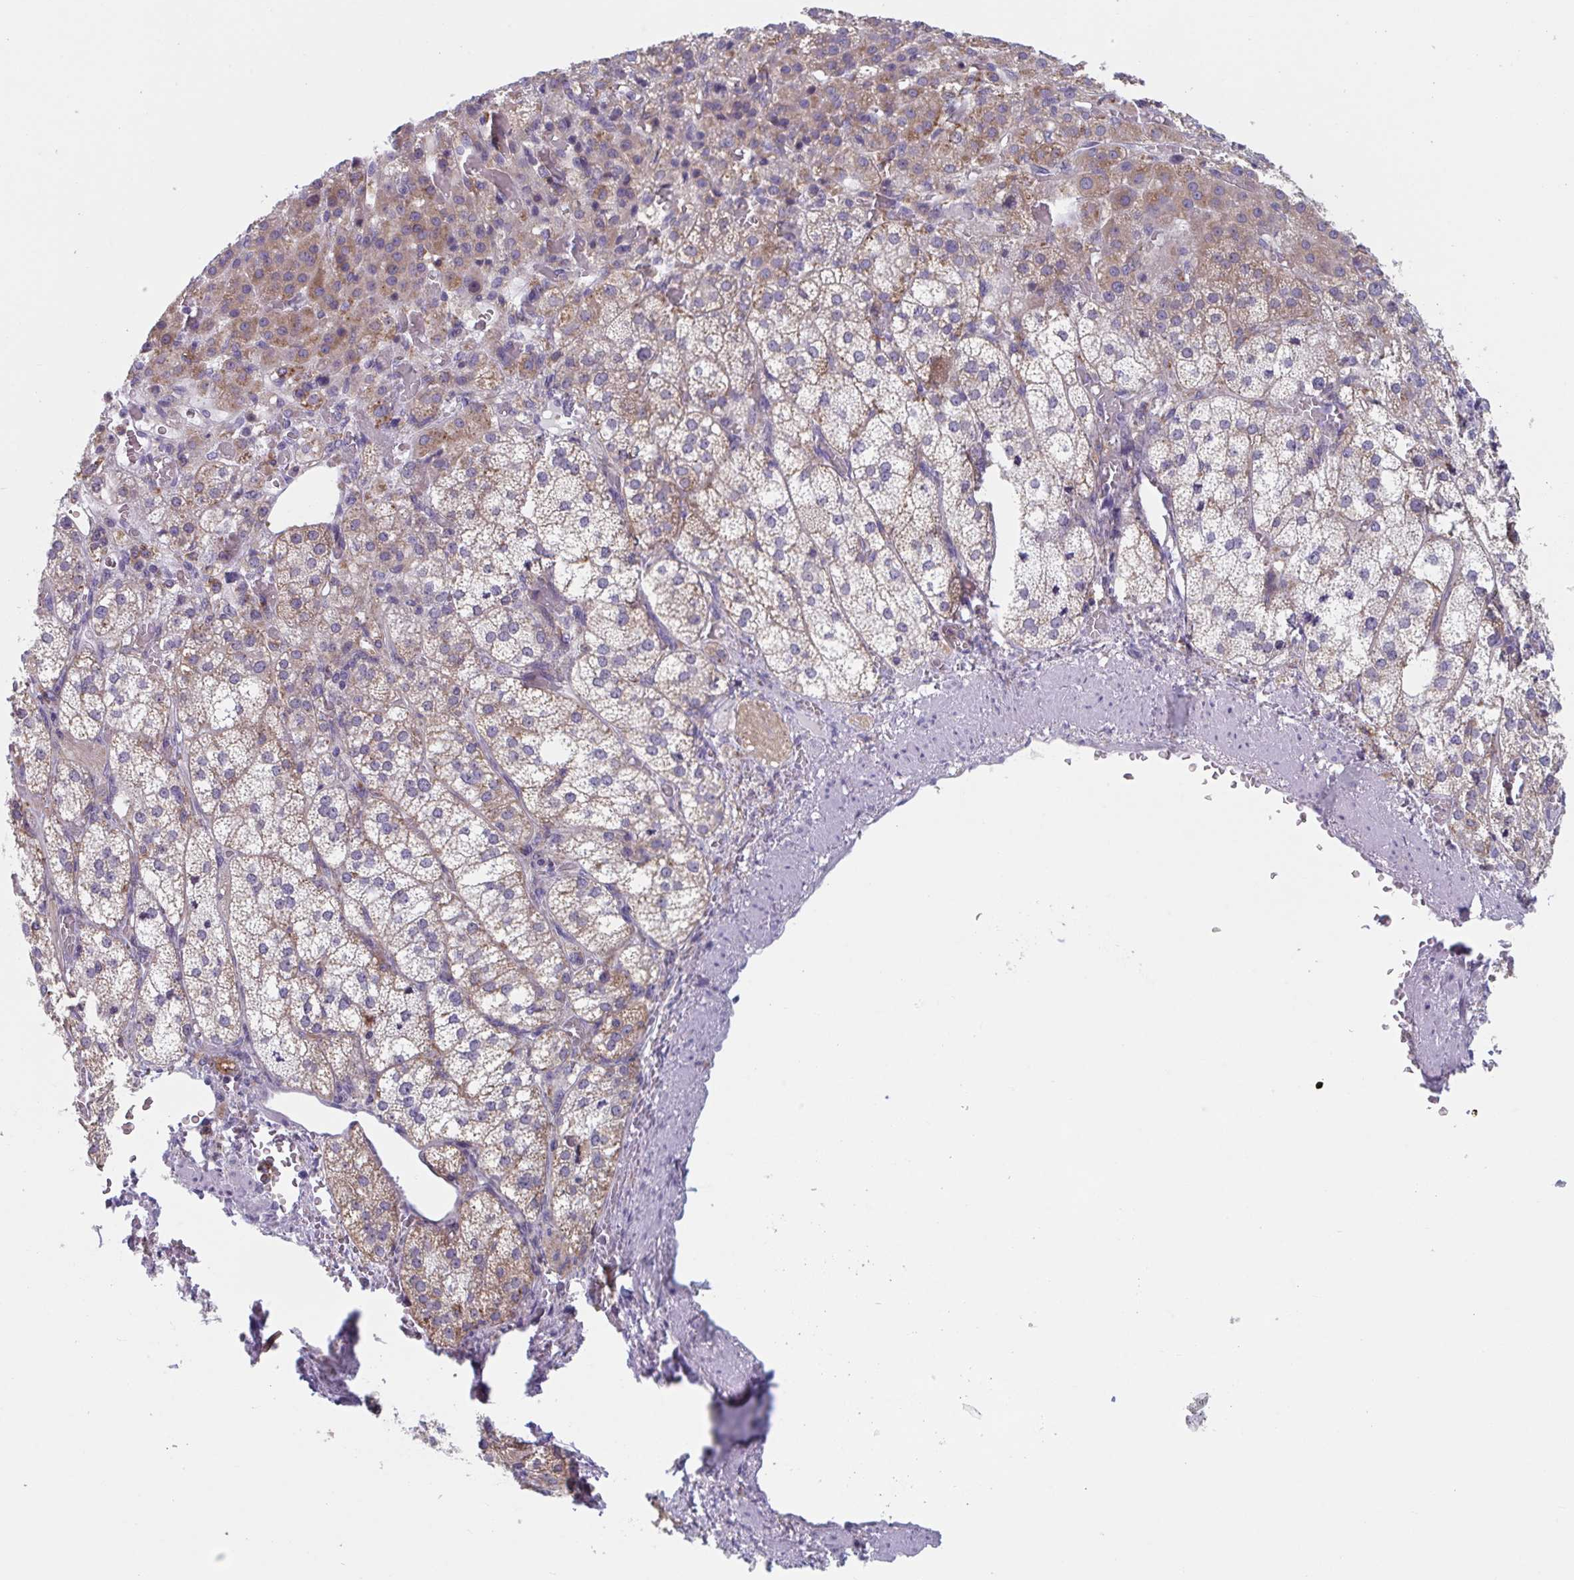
{"staining": {"intensity": "moderate", "quantity": "25%-75%", "location": "cytoplasmic/membranous"}, "tissue": "adrenal gland", "cell_type": "Glandular cells", "image_type": "normal", "snomed": [{"axis": "morphology", "description": "Normal tissue, NOS"}, {"axis": "topography", "description": "Adrenal gland"}], "caption": "The micrograph displays immunohistochemical staining of benign adrenal gland. There is moderate cytoplasmic/membranous positivity is seen in approximately 25%-75% of glandular cells.", "gene": "NIPSNAP1", "patient": {"sex": "female", "age": 60}}